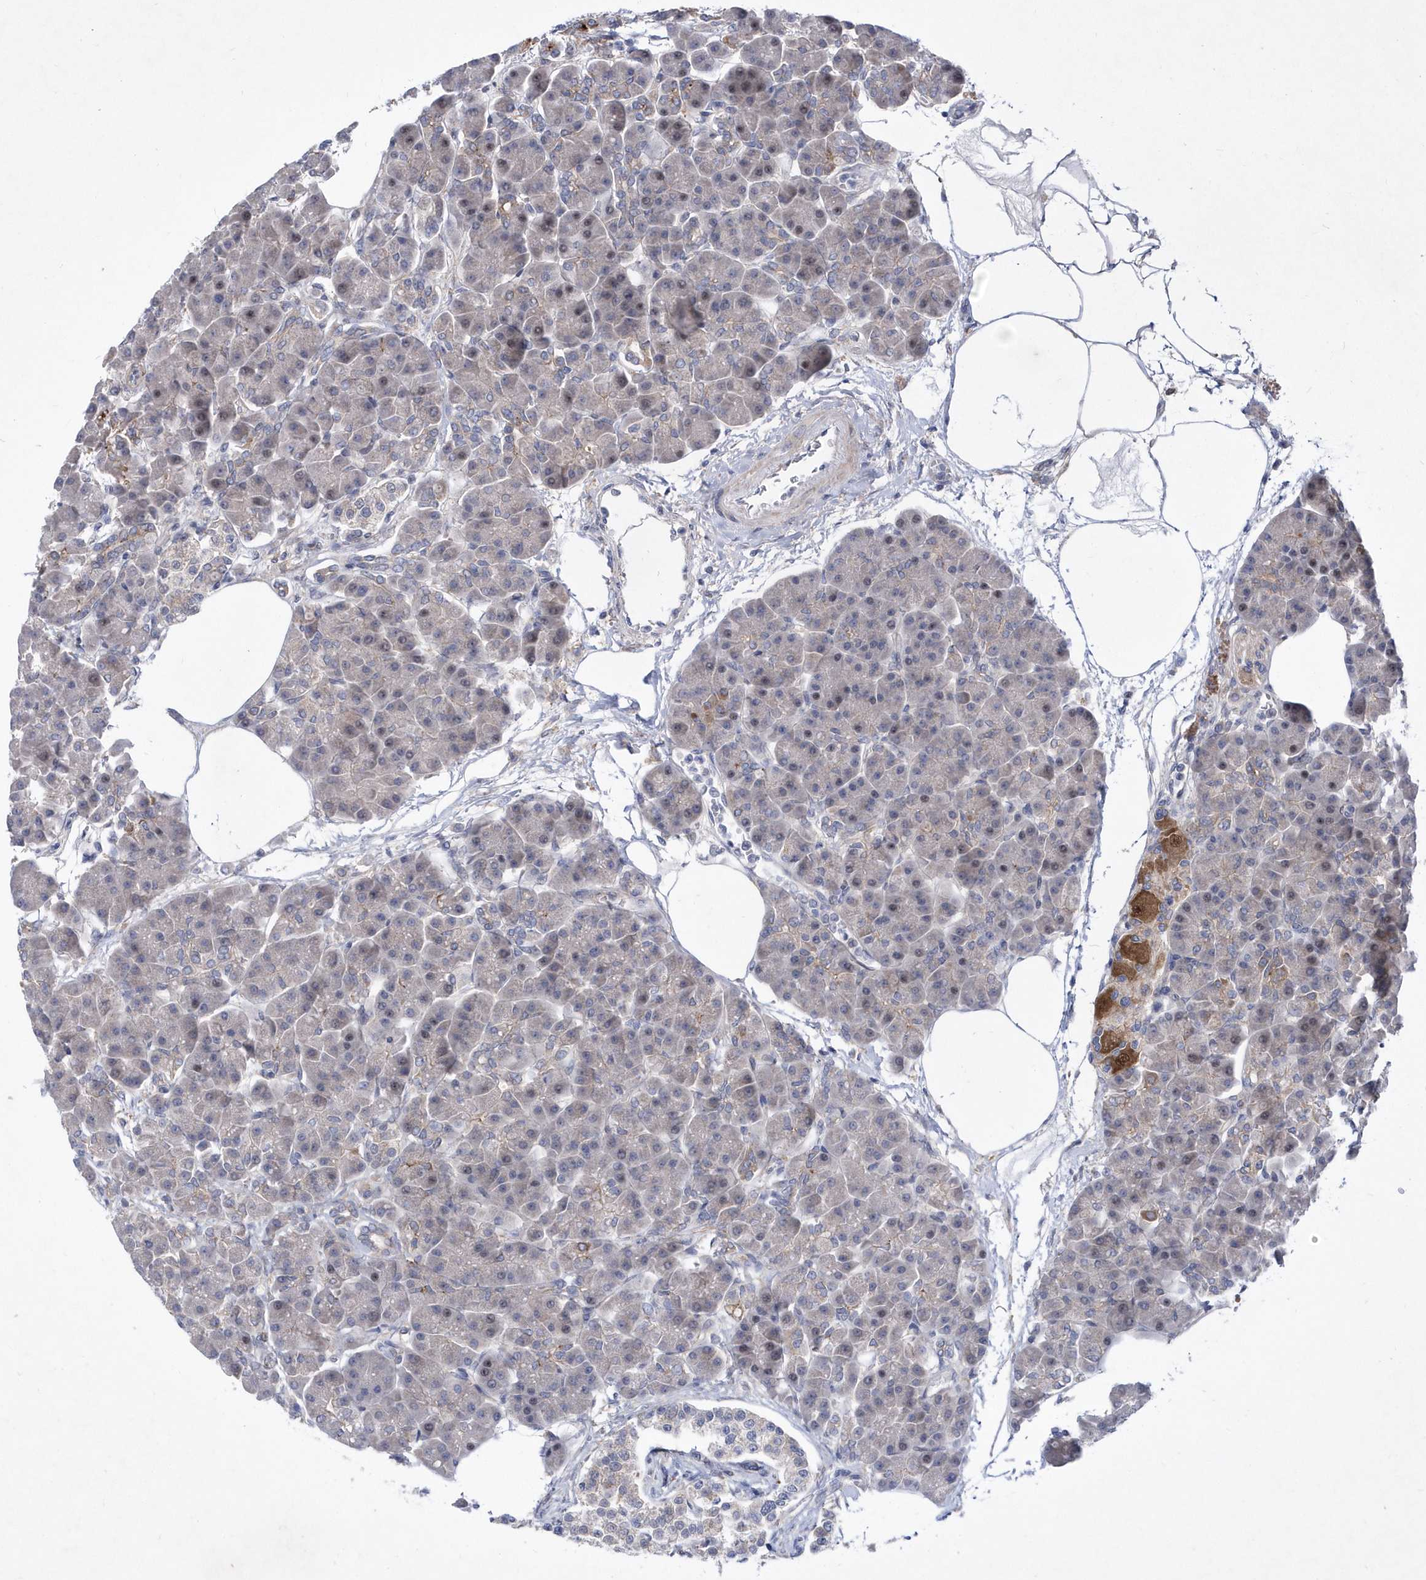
{"staining": {"intensity": "moderate", "quantity": "<25%", "location": "cytoplasmic/membranous,nuclear"}, "tissue": "pancreas", "cell_type": "Exocrine glandular cells", "image_type": "normal", "snomed": [{"axis": "morphology", "description": "Normal tissue, NOS"}, {"axis": "topography", "description": "Pancreas"}], "caption": "Immunohistochemistry photomicrograph of unremarkable pancreas: pancreas stained using immunohistochemistry displays low levels of moderate protein expression localized specifically in the cytoplasmic/membranous,nuclear of exocrine glandular cells, appearing as a cytoplasmic/membranous,nuclear brown color.", "gene": "LONRF2", "patient": {"sex": "female", "age": 70}}